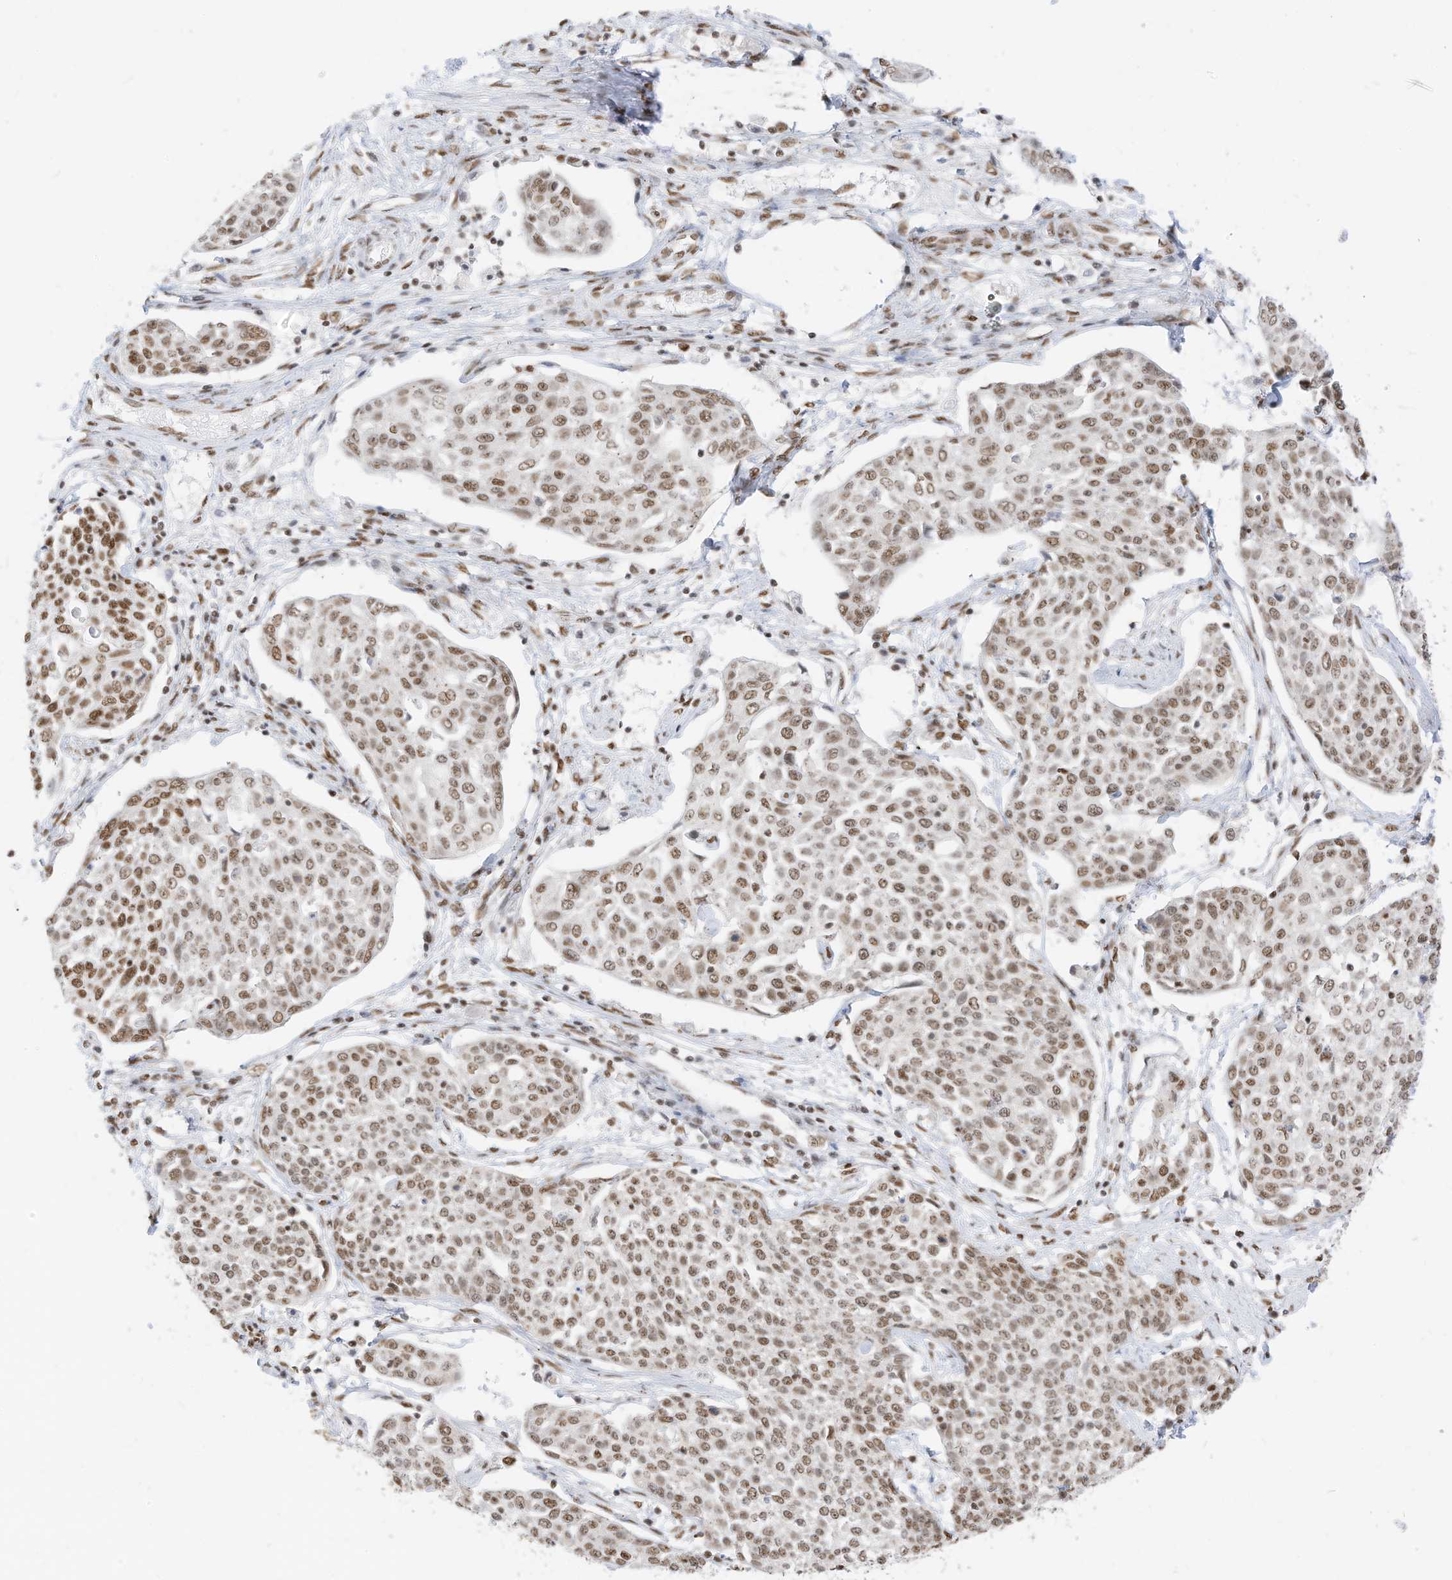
{"staining": {"intensity": "moderate", "quantity": ">75%", "location": "nuclear"}, "tissue": "cervical cancer", "cell_type": "Tumor cells", "image_type": "cancer", "snomed": [{"axis": "morphology", "description": "Squamous cell carcinoma, NOS"}, {"axis": "topography", "description": "Cervix"}], "caption": "This photomicrograph displays squamous cell carcinoma (cervical) stained with IHC to label a protein in brown. The nuclear of tumor cells show moderate positivity for the protein. Nuclei are counter-stained blue.", "gene": "SMARCA2", "patient": {"sex": "female", "age": 34}}